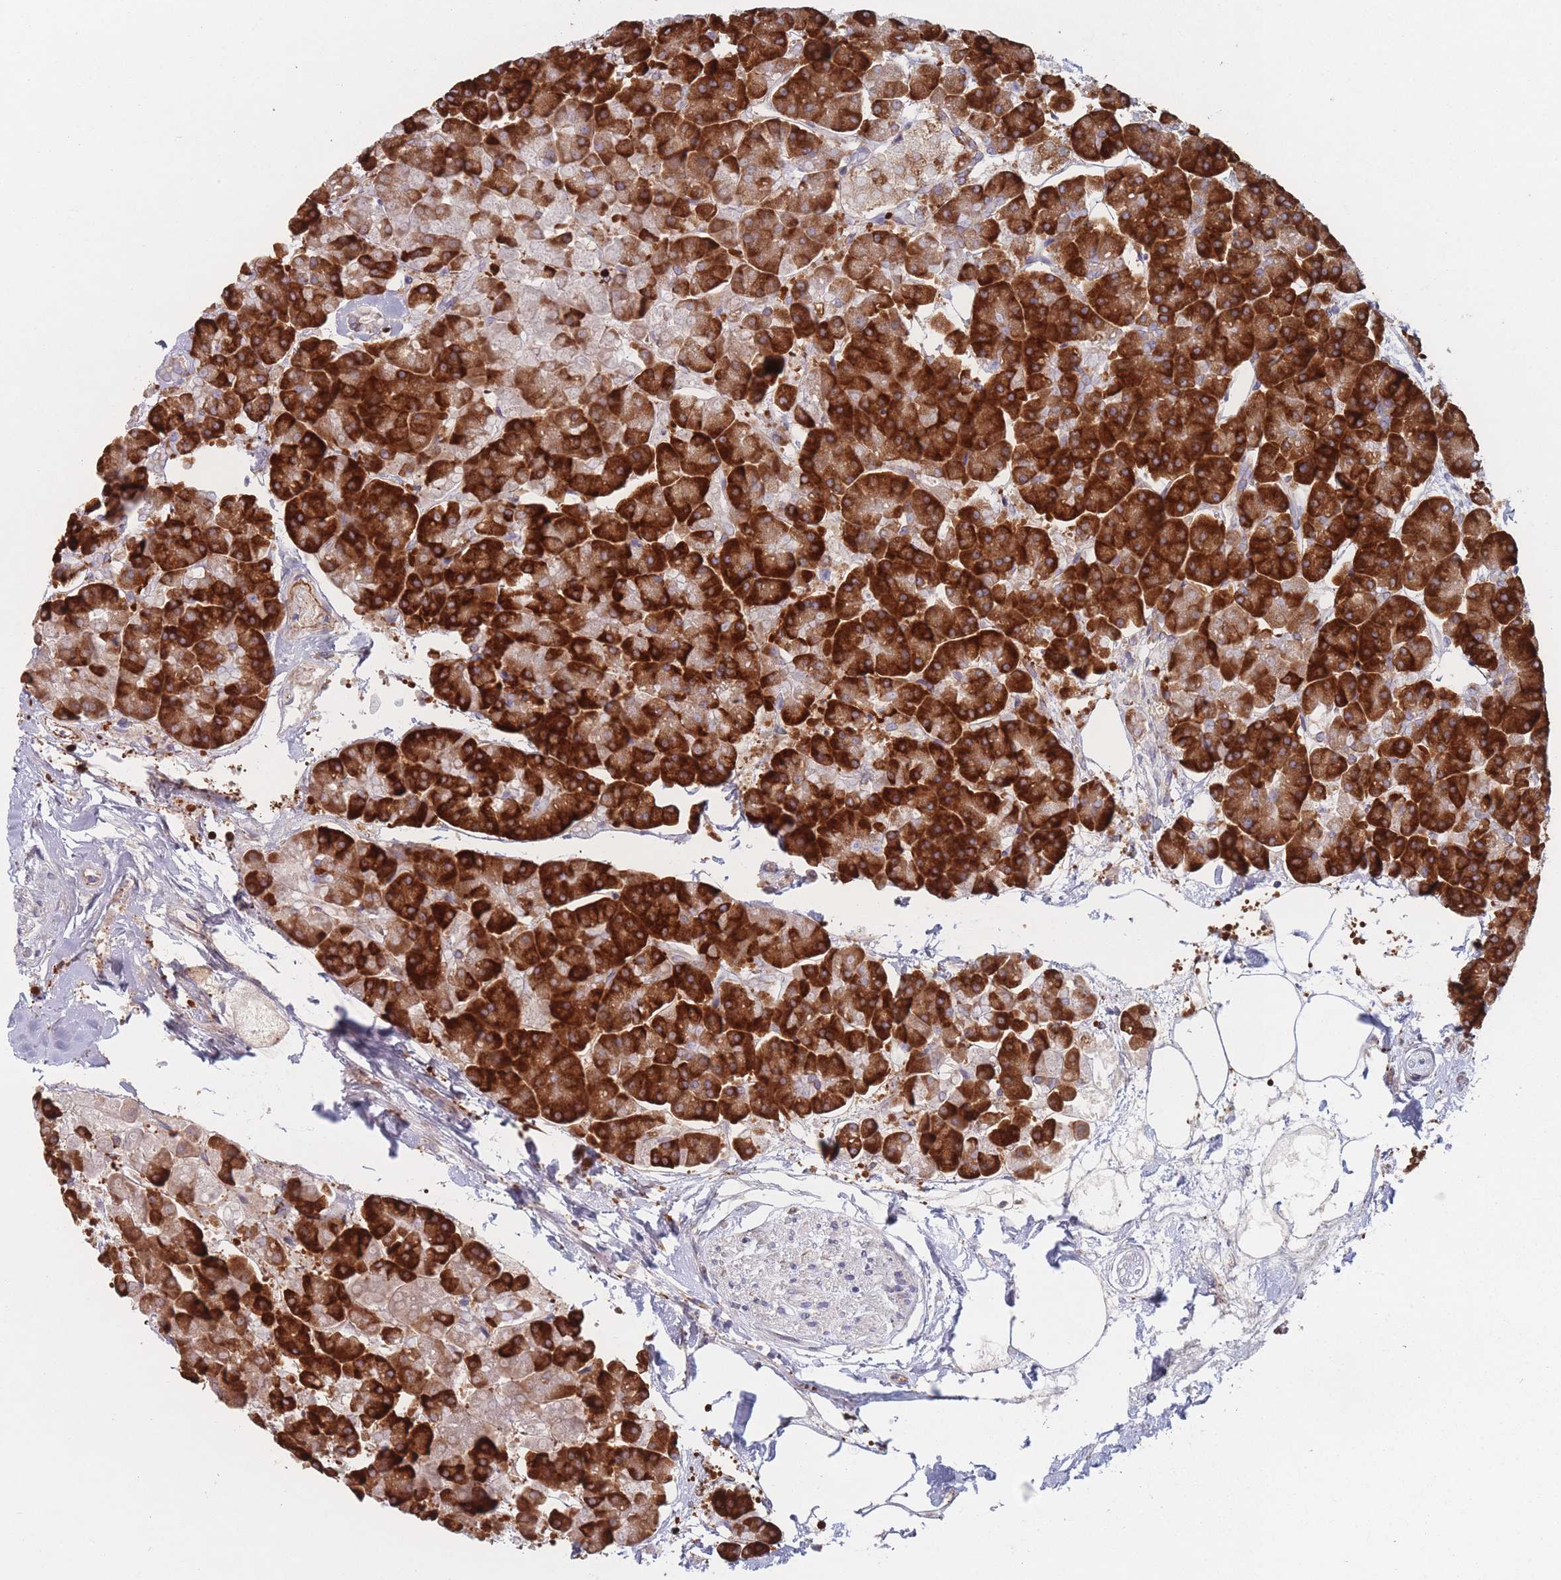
{"staining": {"intensity": "strong", "quantity": ">75%", "location": "cytoplasmic/membranous"}, "tissue": "pancreas", "cell_type": "Exocrine glandular cells", "image_type": "normal", "snomed": [{"axis": "morphology", "description": "Normal tissue, NOS"}, {"axis": "topography", "description": "Pancreas"}, {"axis": "topography", "description": "Peripheral nerve tissue"}], "caption": "Immunohistochemistry image of normal human pancreas stained for a protein (brown), which shows high levels of strong cytoplasmic/membranous positivity in about >75% of exocrine glandular cells.", "gene": "EEF1B2", "patient": {"sex": "male", "age": 54}}